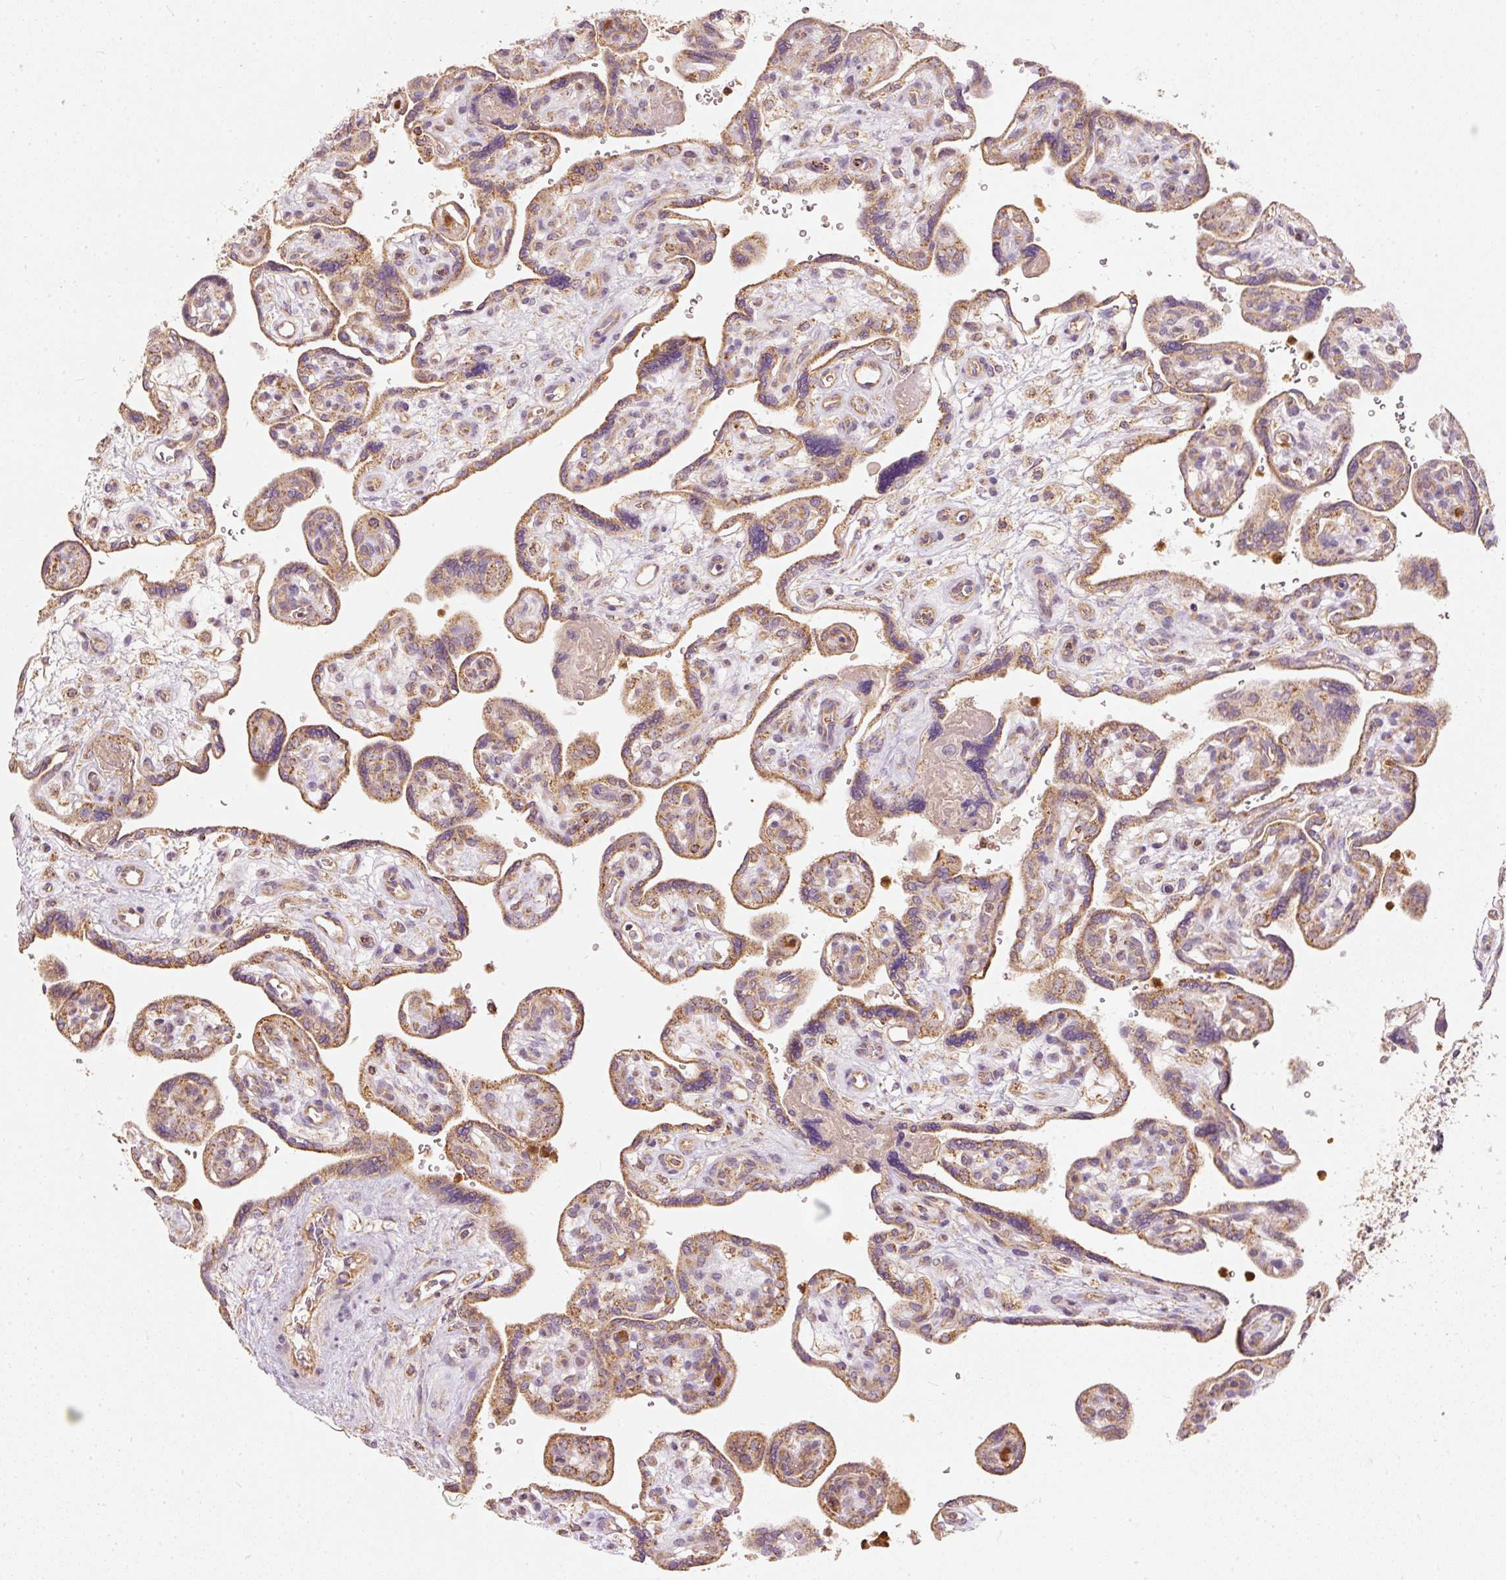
{"staining": {"intensity": "moderate", "quantity": ">75%", "location": "cytoplasmic/membranous"}, "tissue": "placenta", "cell_type": "Decidual cells", "image_type": "normal", "snomed": [{"axis": "morphology", "description": "Normal tissue, NOS"}, {"axis": "topography", "description": "Placenta"}], "caption": "The micrograph exhibits a brown stain indicating the presence of a protein in the cytoplasmic/membranous of decidual cells in placenta.", "gene": "PSENEN", "patient": {"sex": "female", "age": 39}}